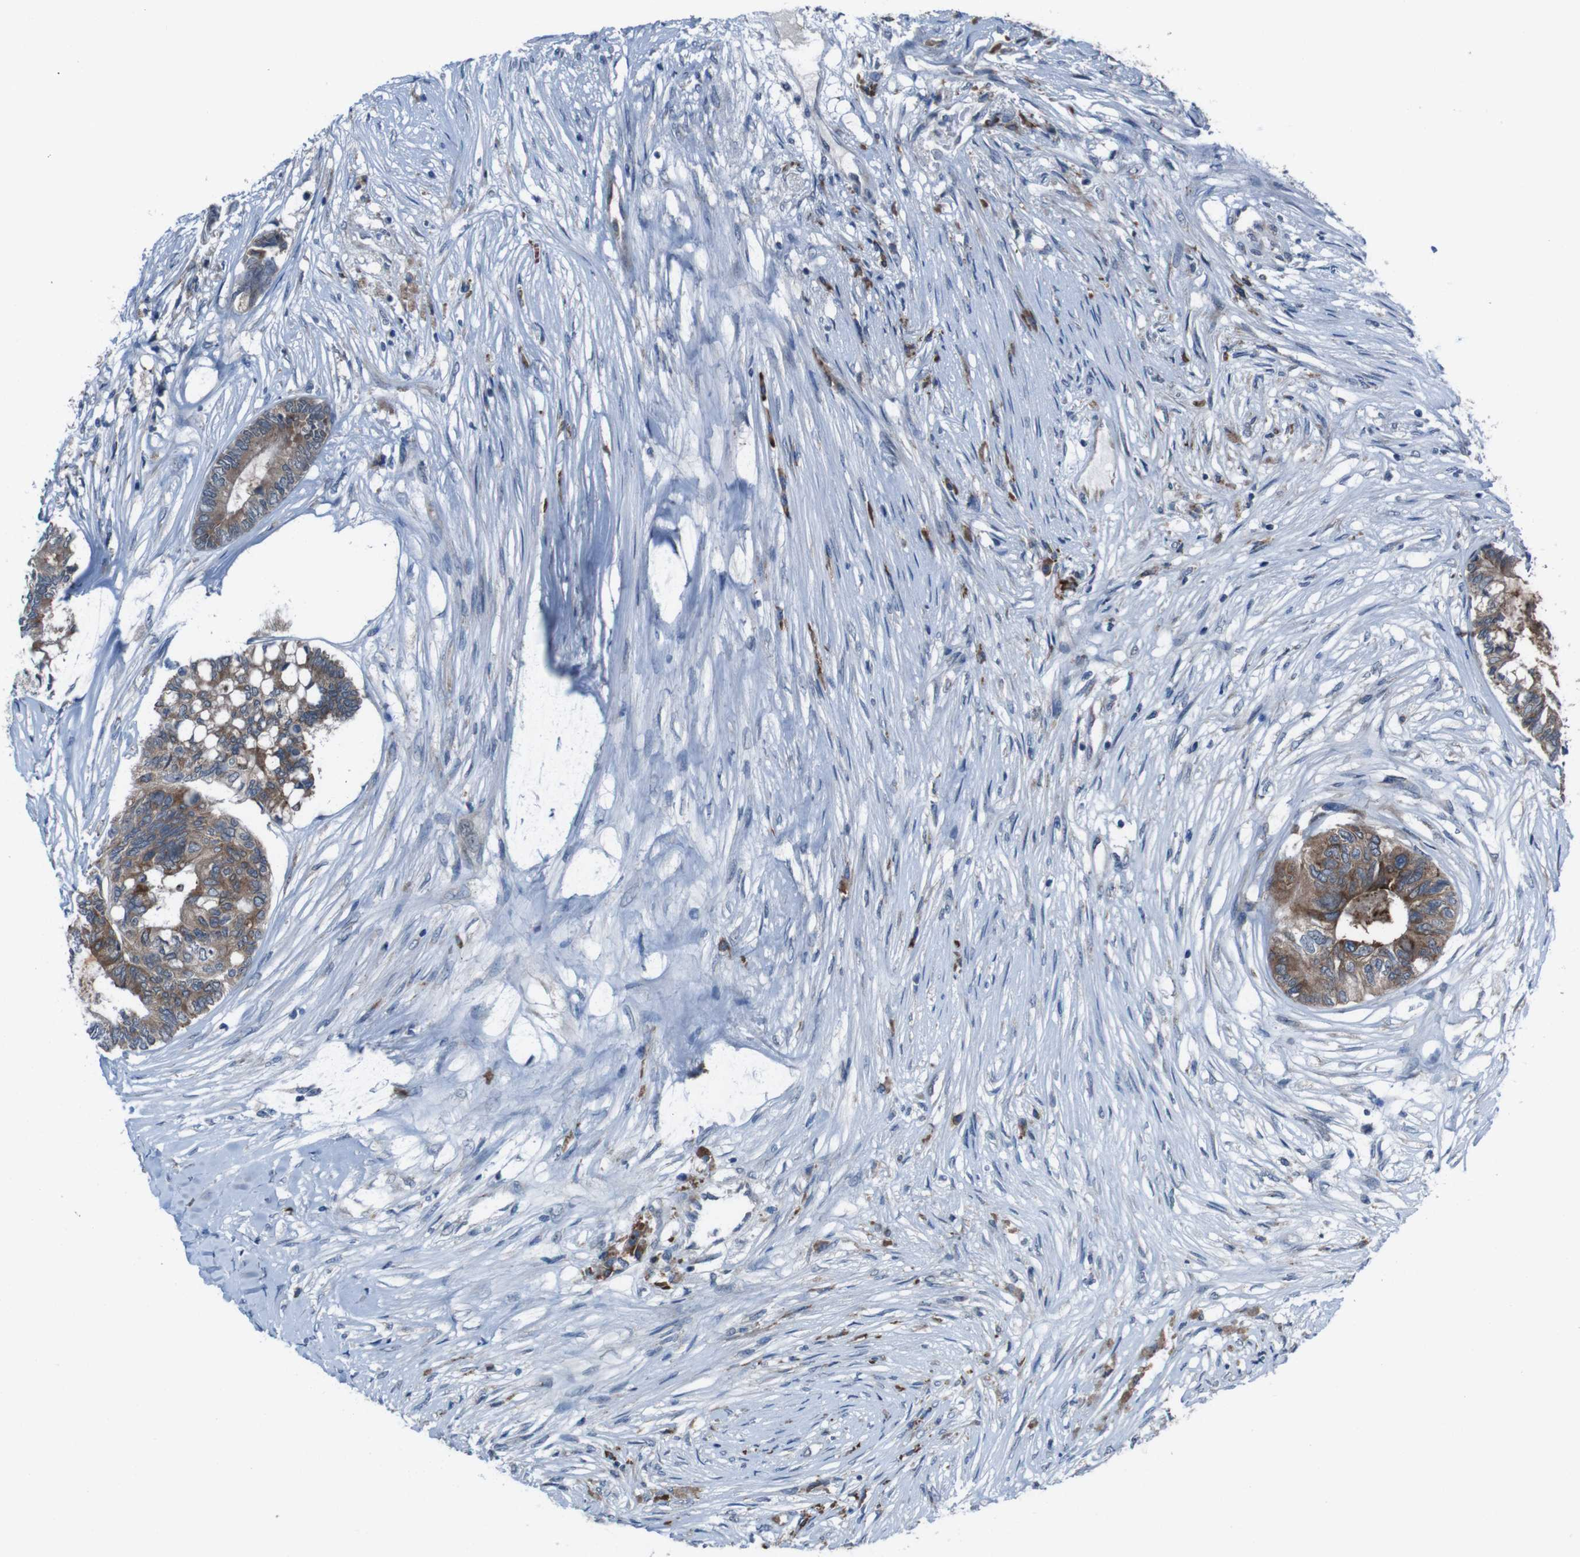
{"staining": {"intensity": "moderate", "quantity": ">75%", "location": "cytoplasmic/membranous"}, "tissue": "colorectal cancer", "cell_type": "Tumor cells", "image_type": "cancer", "snomed": [{"axis": "morphology", "description": "Adenocarcinoma, NOS"}, {"axis": "topography", "description": "Rectum"}], "caption": "Immunohistochemistry (IHC) micrograph of adenocarcinoma (colorectal) stained for a protein (brown), which reveals medium levels of moderate cytoplasmic/membranous positivity in about >75% of tumor cells.", "gene": "CDH22", "patient": {"sex": "male", "age": 63}}